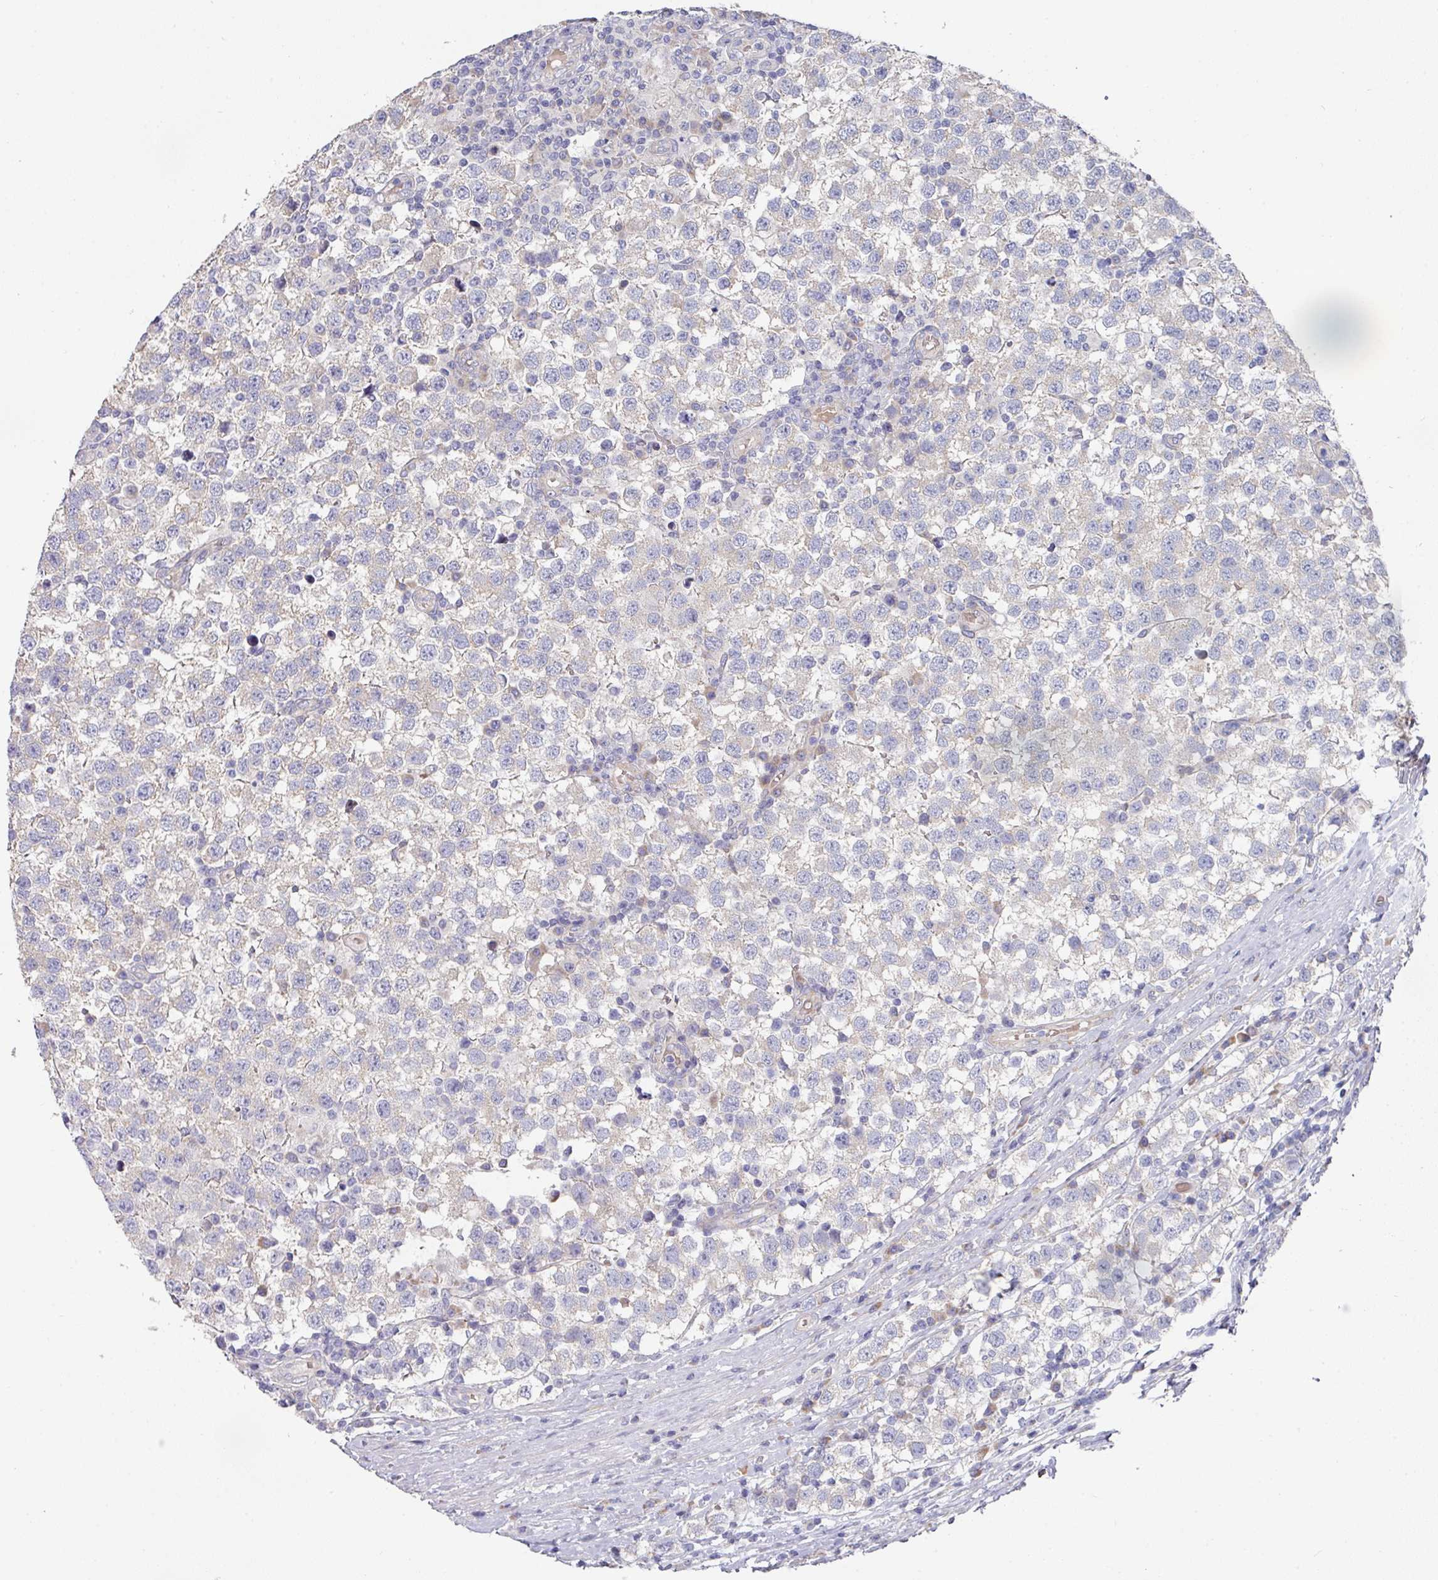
{"staining": {"intensity": "negative", "quantity": "none", "location": "none"}, "tissue": "testis cancer", "cell_type": "Tumor cells", "image_type": "cancer", "snomed": [{"axis": "morphology", "description": "Seminoma, NOS"}, {"axis": "topography", "description": "Testis"}], "caption": "This micrograph is of testis cancer stained with IHC to label a protein in brown with the nuclei are counter-stained blue. There is no staining in tumor cells. Nuclei are stained in blue.", "gene": "PYROXD2", "patient": {"sex": "male", "age": 34}}